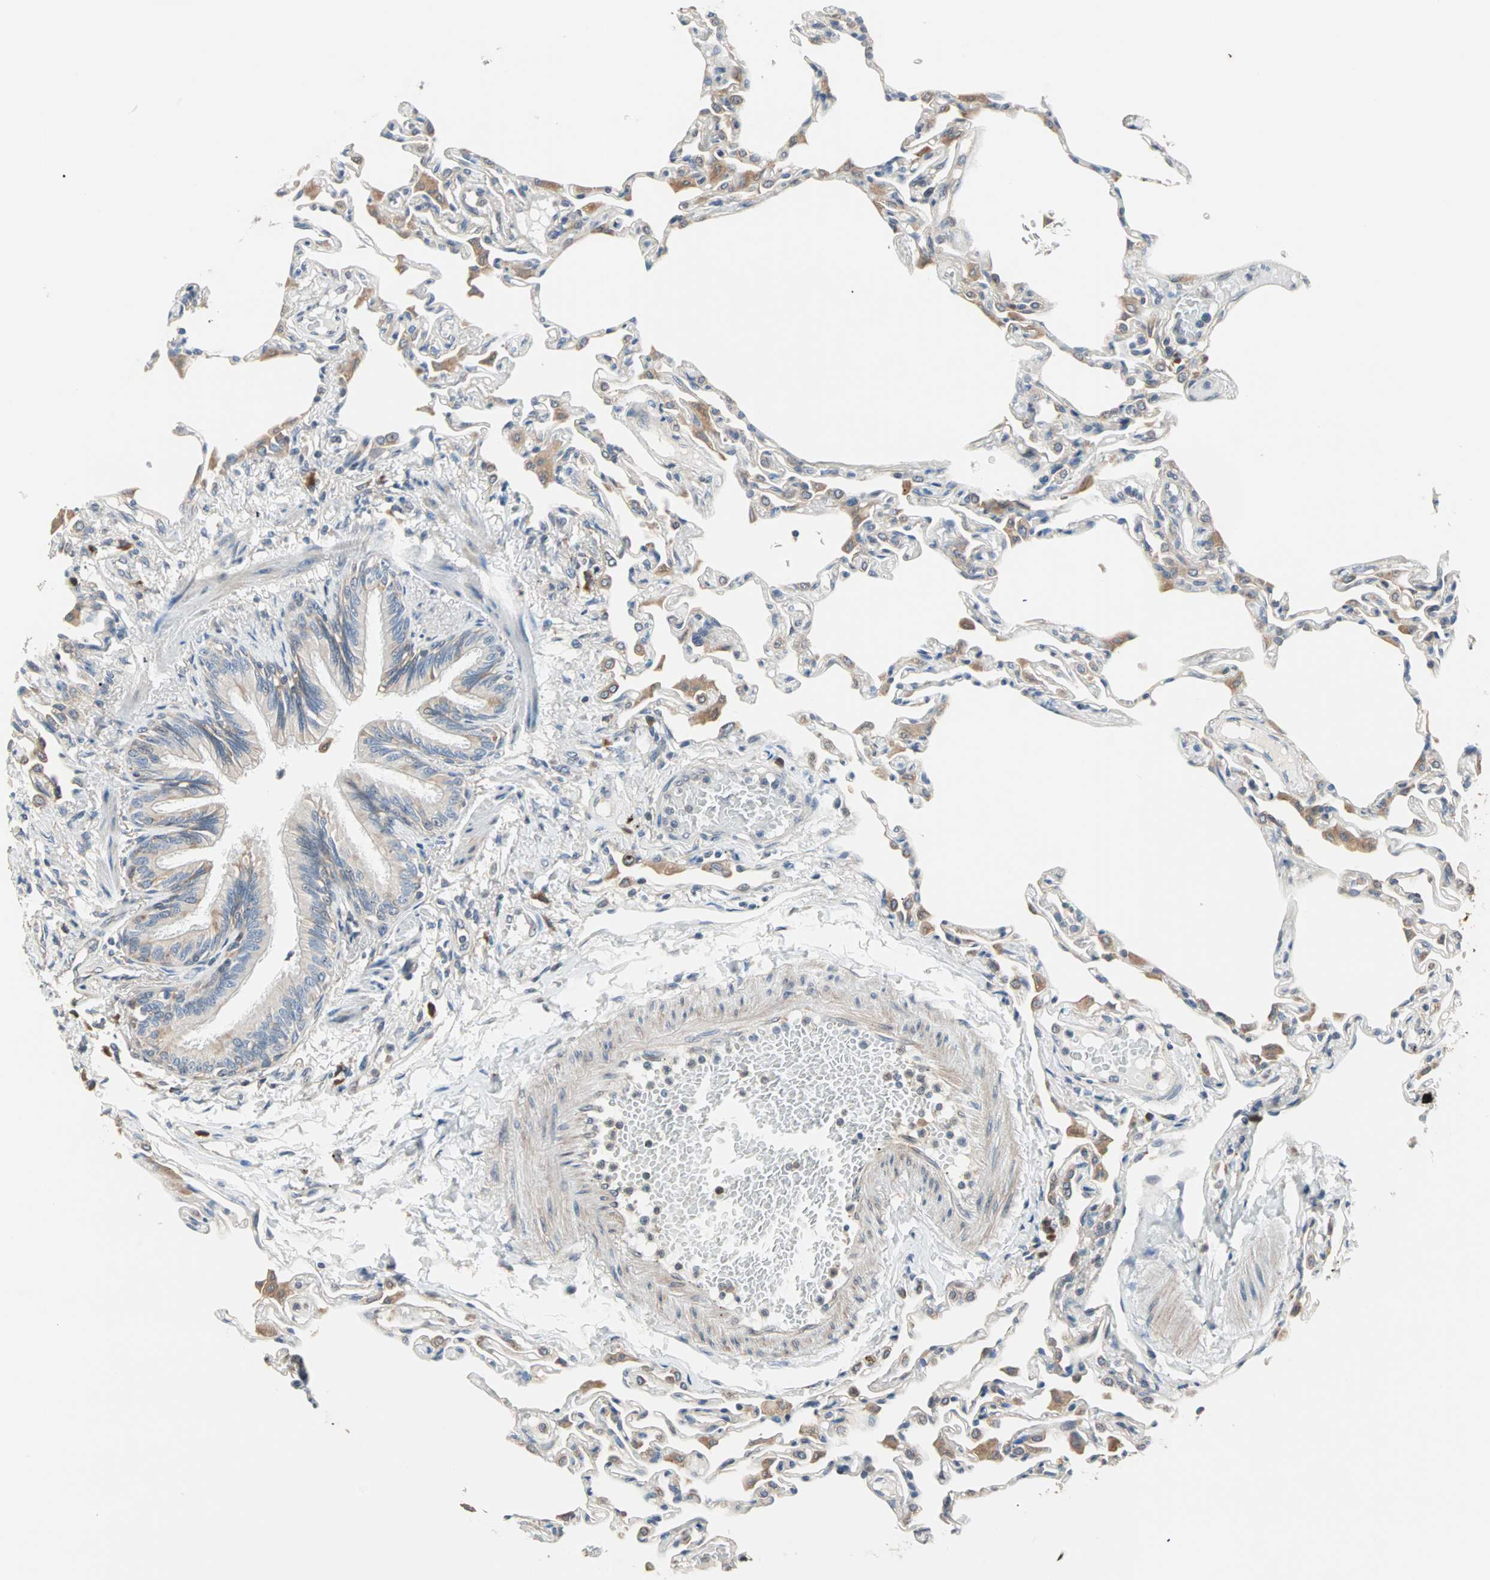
{"staining": {"intensity": "negative", "quantity": "none", "location": "none"}, "tissue": "lung", "cell_type": "Alveolar cells", "image_type": "normal", "snomed": [{"axis": "morphology", "description": "Normal tissue, NOS"}, {"axis": "topography", "description": "Lung"}], "caption": "A high-resolution photomicrograph shows IHC staining of unremarkable lung, which exhibits no significant staining in alveolar cells.", "gene": "SAR1A", "patient": {"sex": "female", "age": 49}}